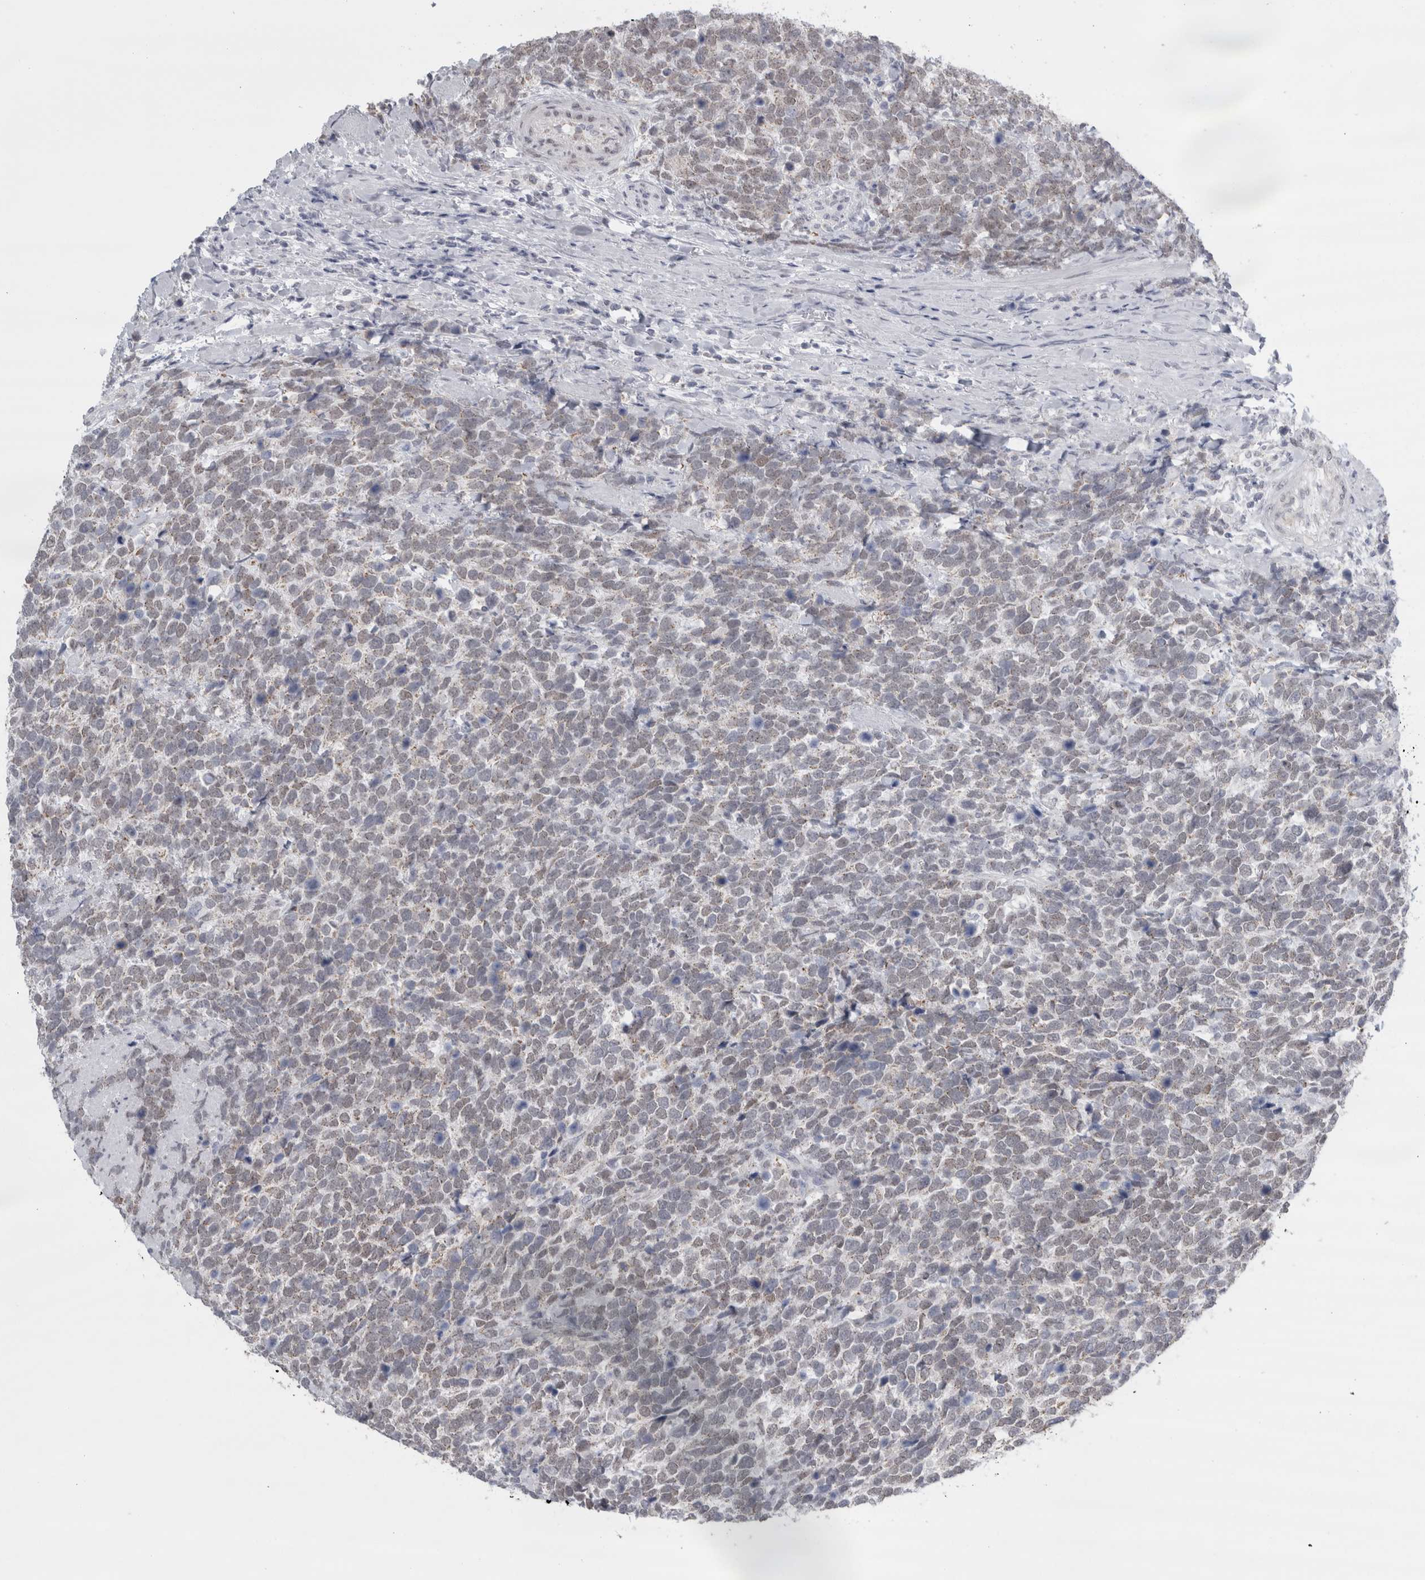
{"staining": {"intensity": "negative", "quantity": "none", "location": "none"}, "tissue": "urothelial cancer", "cell_type": "Tumor cells", "image_type": "cancer", "snomed": [{"axis": "morphology", "description": "Urothelial carcinoma, High grade"}, {"axis": "topography", "description": "Urinary bladder"}], "caption": "Immunohistochemical staining of high-grade urothelial carcinoma demonstrates no significant positivity in tumor cells.", "gene": "PLIN1", "patient": {"sex": "female", "age": 82}}